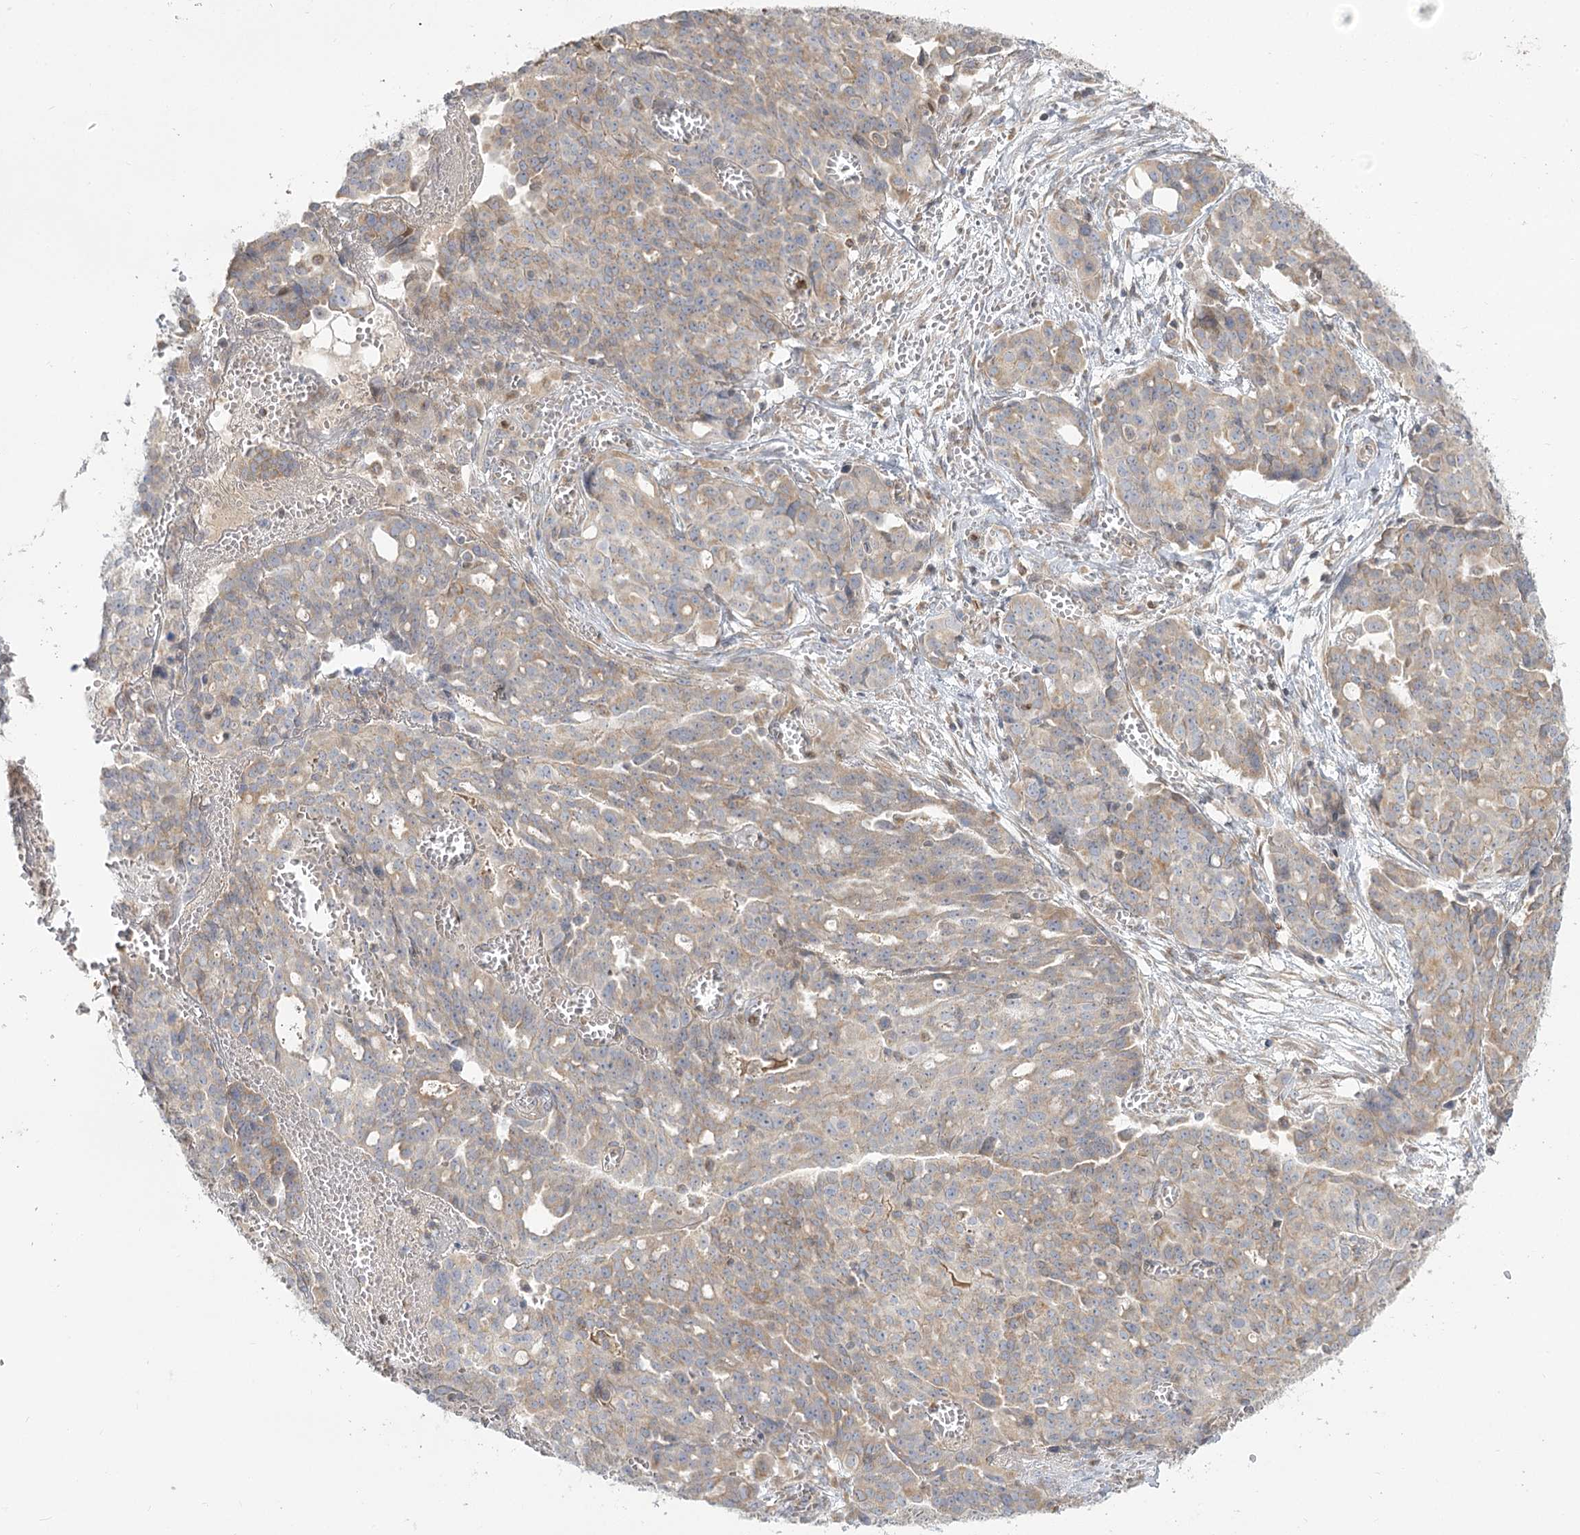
{"staining": {"intensity": "weak", "quantity": ">75%", "location": "cytoplasmic/membranous"}, "tissue": "ovarian cancer", "cell_type": "Tumor cells", "image_type": "cancer", "snomed": [{"axis": "morphology", "description": "Cystadenocarcinoma, serous, NOS"}, {"axis": "topography", "description": "Soft tissue"}, {"axis": "topography", "description": "Ovary"}], "caption": "IHC image of ovarian serous cystadenocarcinoma stained for a protein (brown), which reveals low levels of weak cytoplasmic/membranous expression in approximately >75% of tumor cells.", "gene": "MTMR3", "patient": {"sex": "female", "age": 57}}